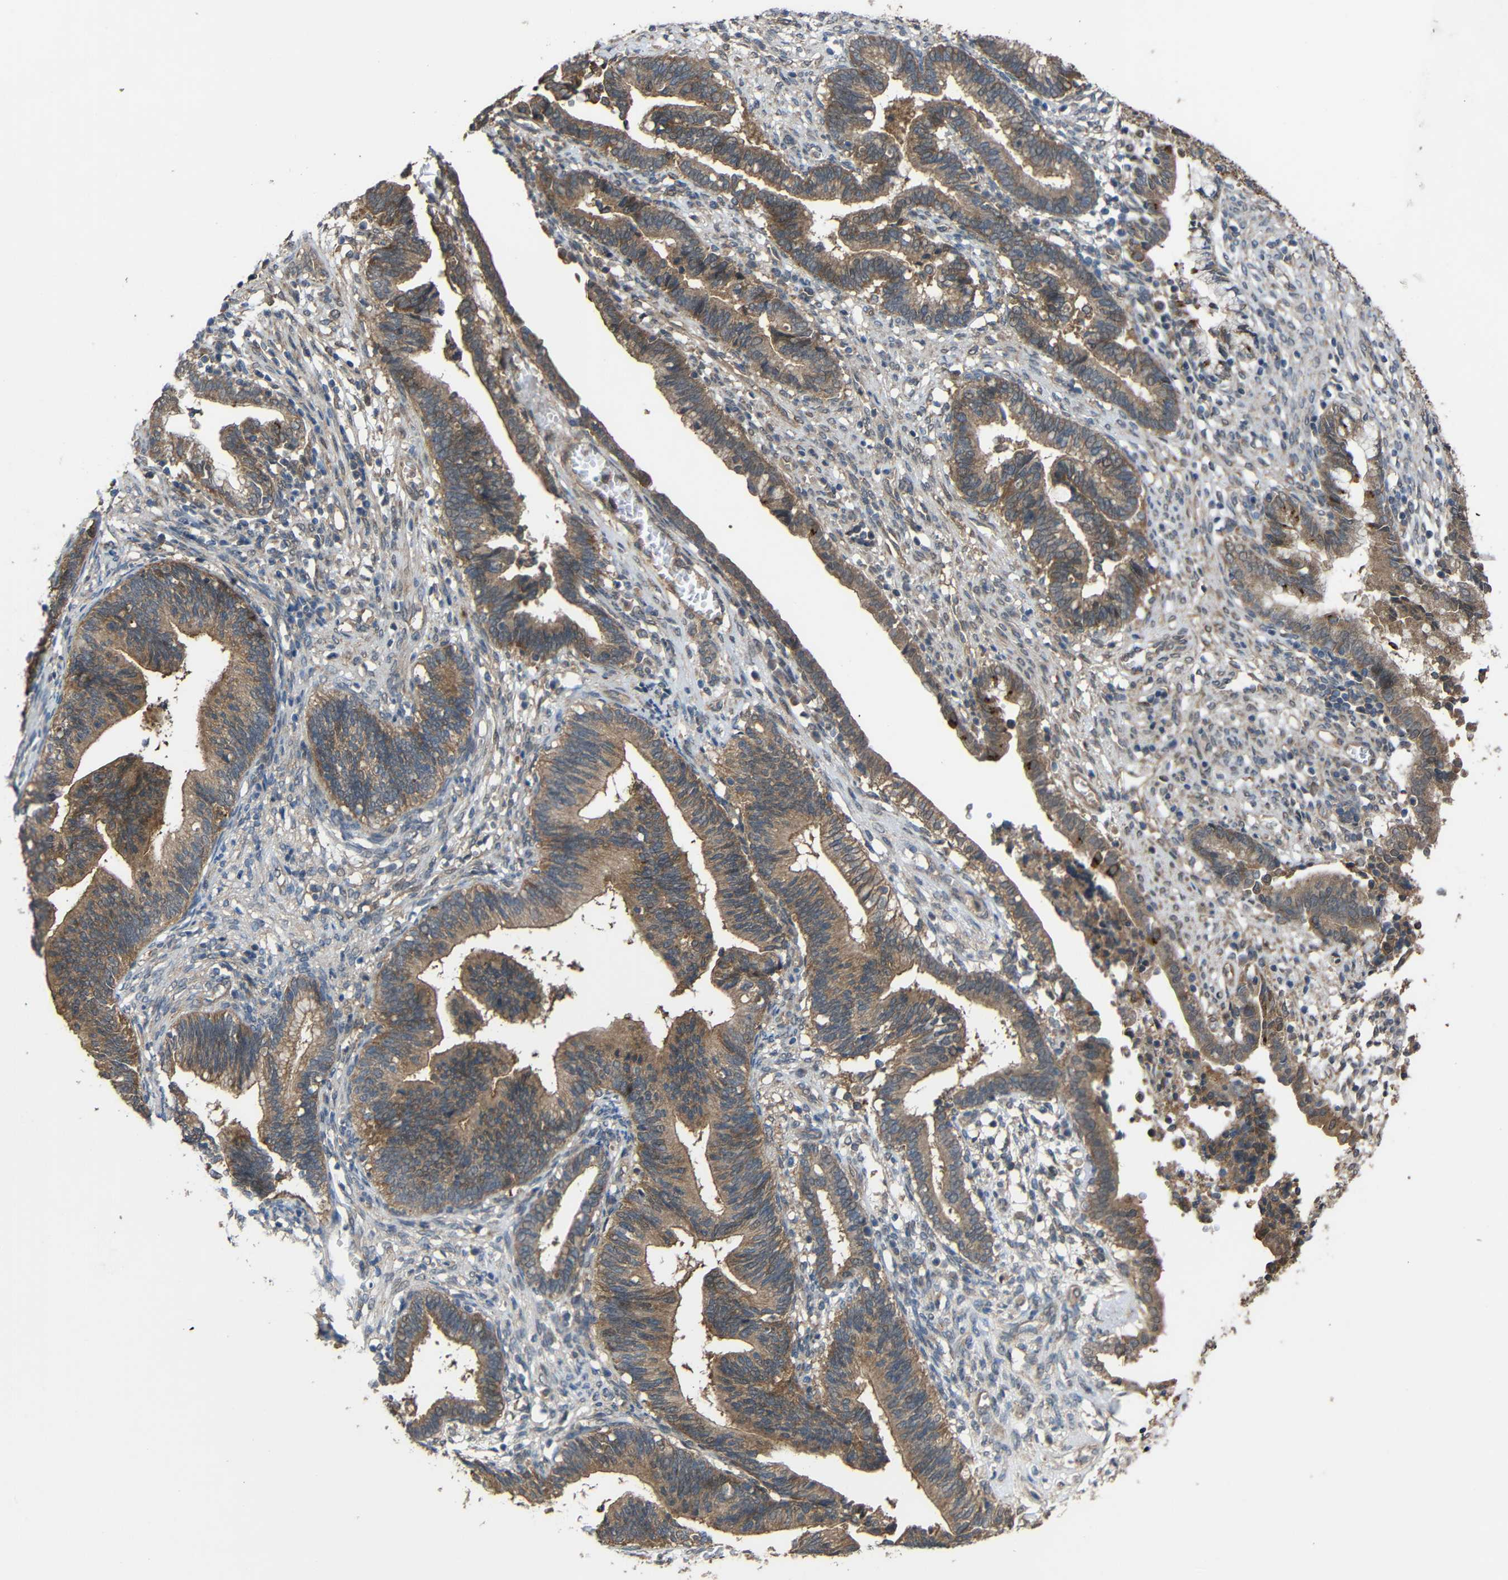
{"staining": {"intensity": "moderate", "quantity": ">75%", "location": "cytoplasmic/membranous"}, "tissue": "cervical cancer", "cell_type": "Tumor cells", "image_type": "cancer", "snomed": [{"axis": "morphology", "description": "Adenocarcinoma, NOS"}, {"axis": "topography", "description": "Cervix"}], "caption": "Cervical adenocarcinoma stained for a protein demonstrates moderate cytoplasmic/membranous positivity in tumor cells.", "gene": "CHST9", "patient": {"sex": "female", "age": 44}}